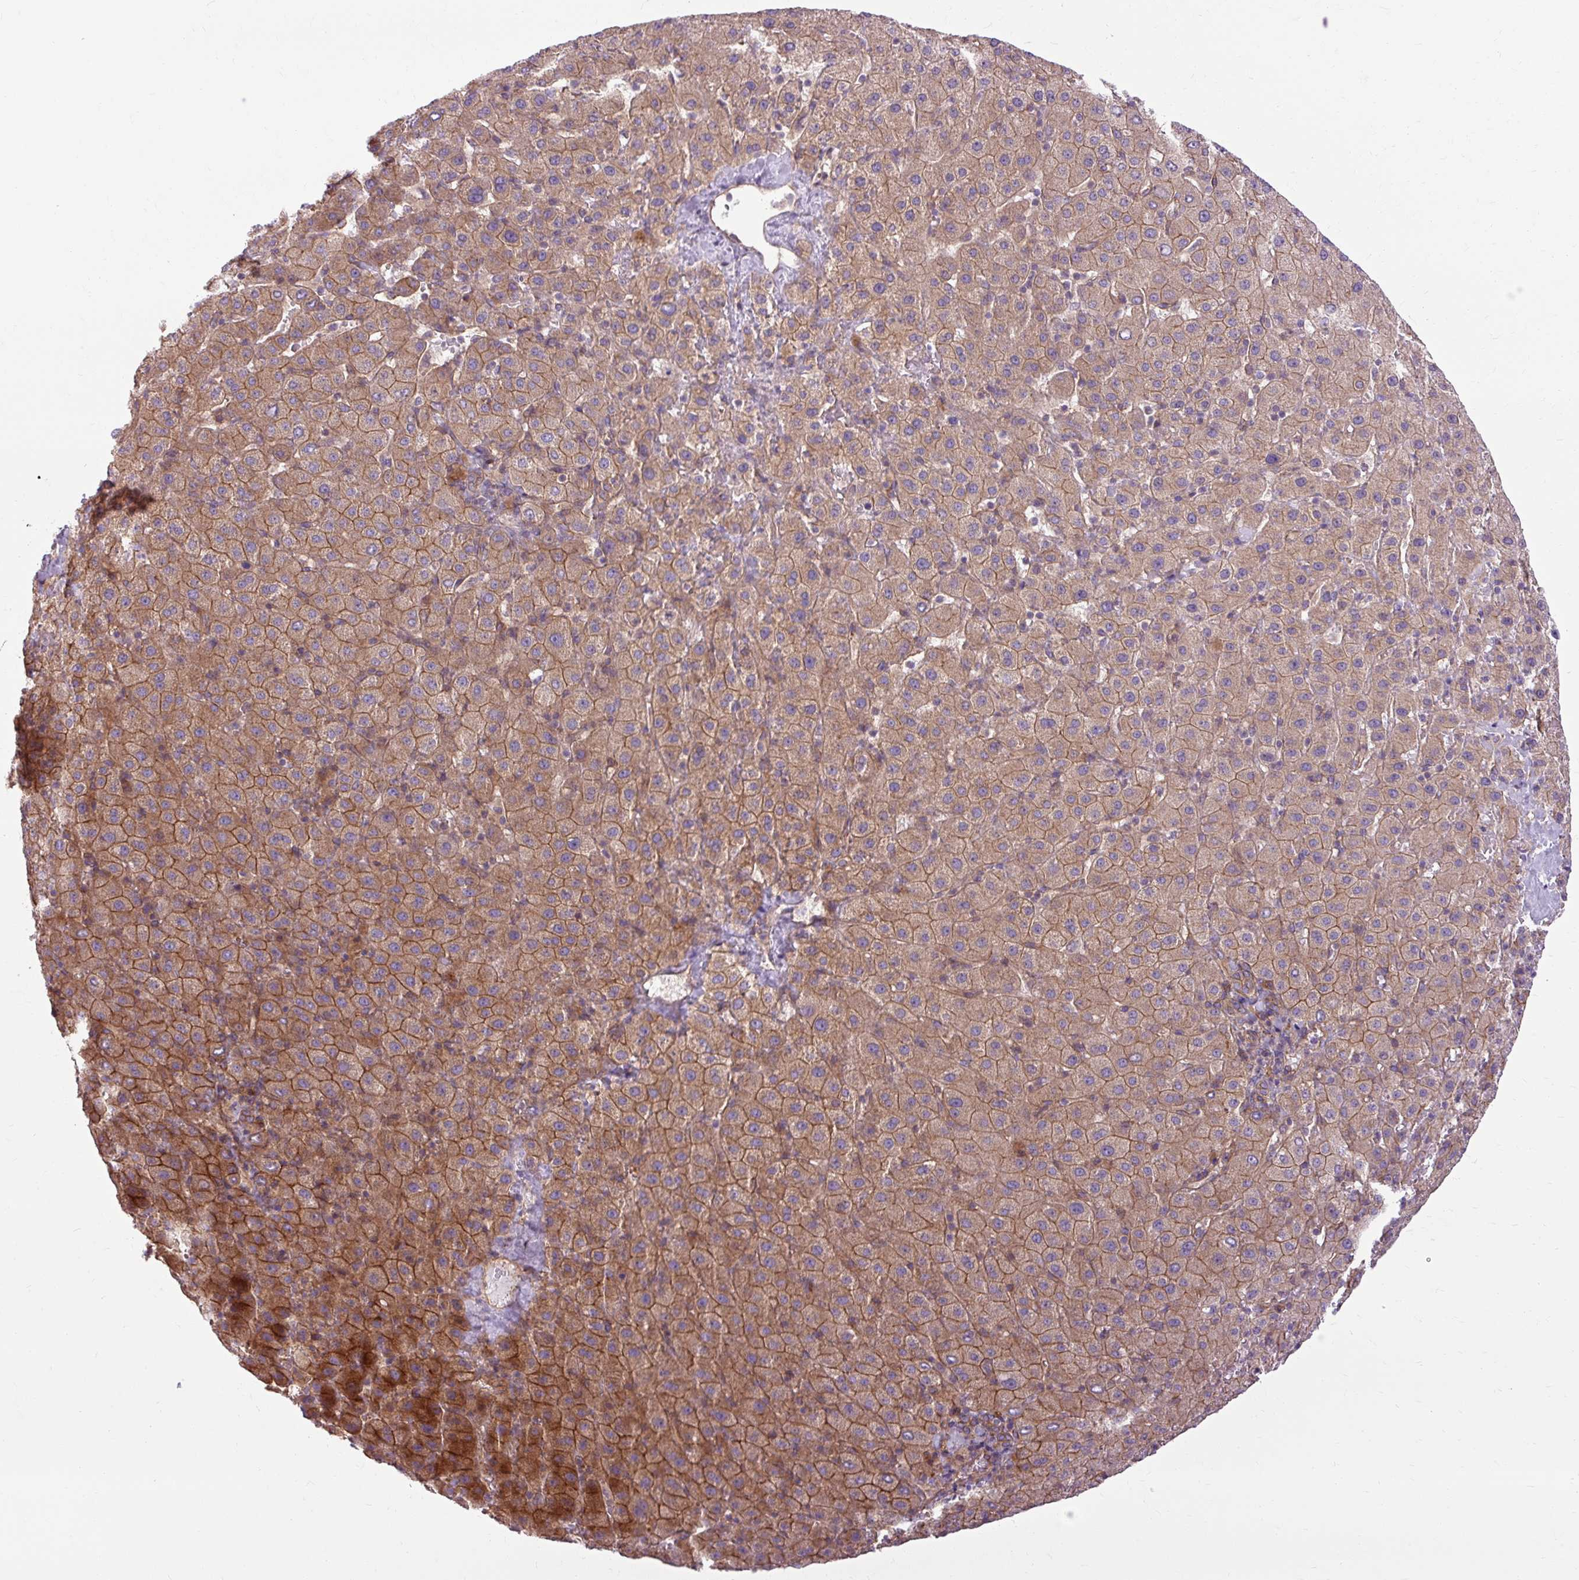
{"staining": {"intensity": "moderate", "quantity": "25%-75%", "location": "cytoplasmic/membranous"}, "tissue": "liver cancer", "cell_type": "Tumor cells", "image_type": "cancer", "snomed": [{"axis": "morphology", "description": "Carcinoma, Hepatocellular, NOS"}, {"axis": "topography", "description": "Liver"}], "caption": "Immunohistochemistry (IHC) image of human liver cancer stained for a protein (brown), which shows medium levels of moderate cytoplasmic/membranous positivity in about 25%-75% of tumor cells.", "gene": "CCDC93", "patient": {"sex": "female", "age": 58}}